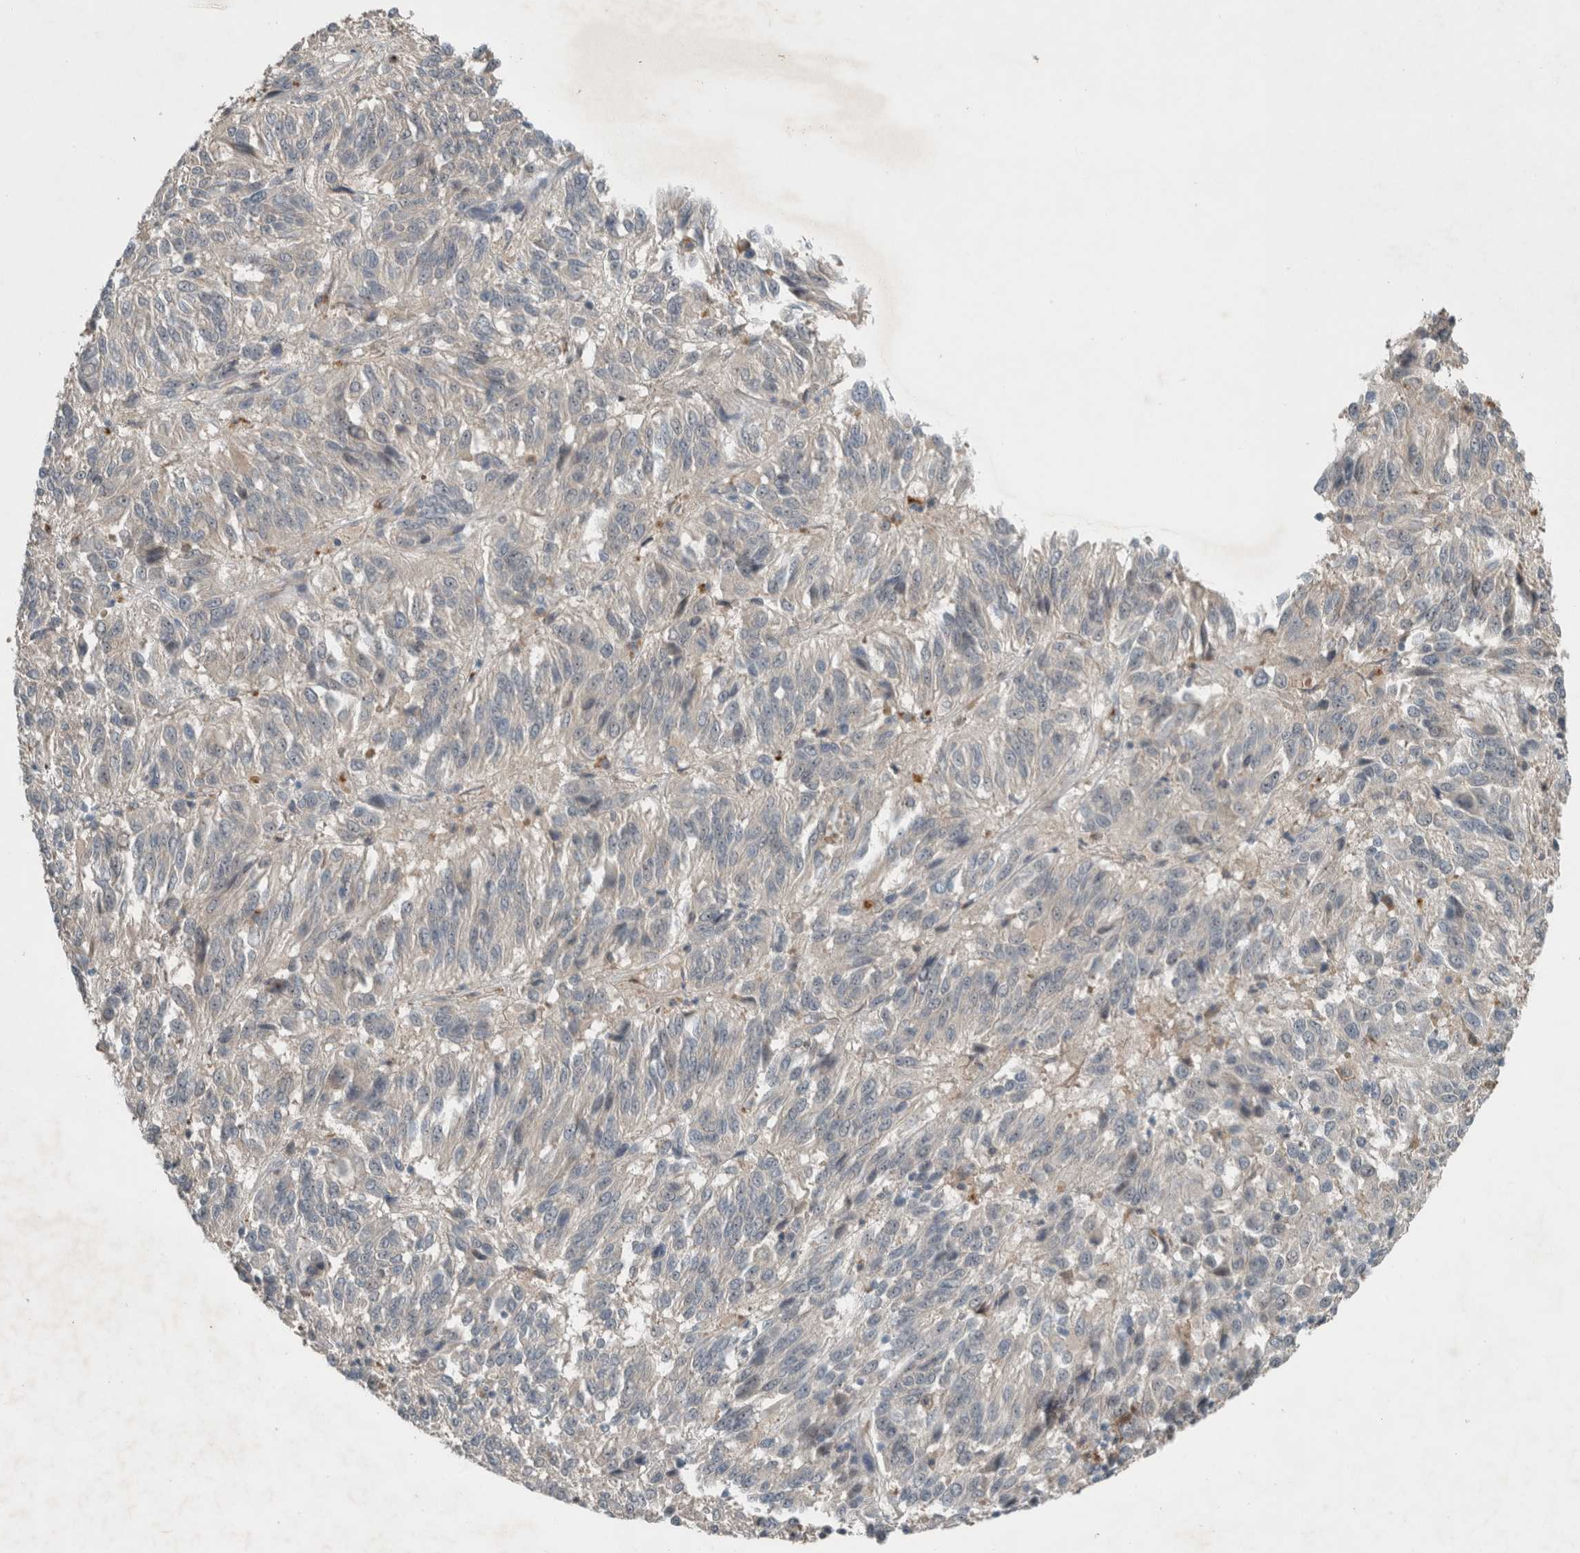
{"staining": {"intensity": "negative", "quantity": "none", "location": "none"}, "tissue": "melanoma", "cell_type": "Tumor cells", "image_type": "cancer", "snomed": [{"axis": "morphology", "description": "Malignant melanoma, Metastatic site"}, {"axis": "topography", "description": "Lung"}], "caption": "High magnification brightfield microscopy of melanoma stained with DAB (brown) and counterstained with hematoxylin (blue): tumor cells show no significant staining.", "gene": "RALGDS", "patient": {"sex": "male", "age": 64}}